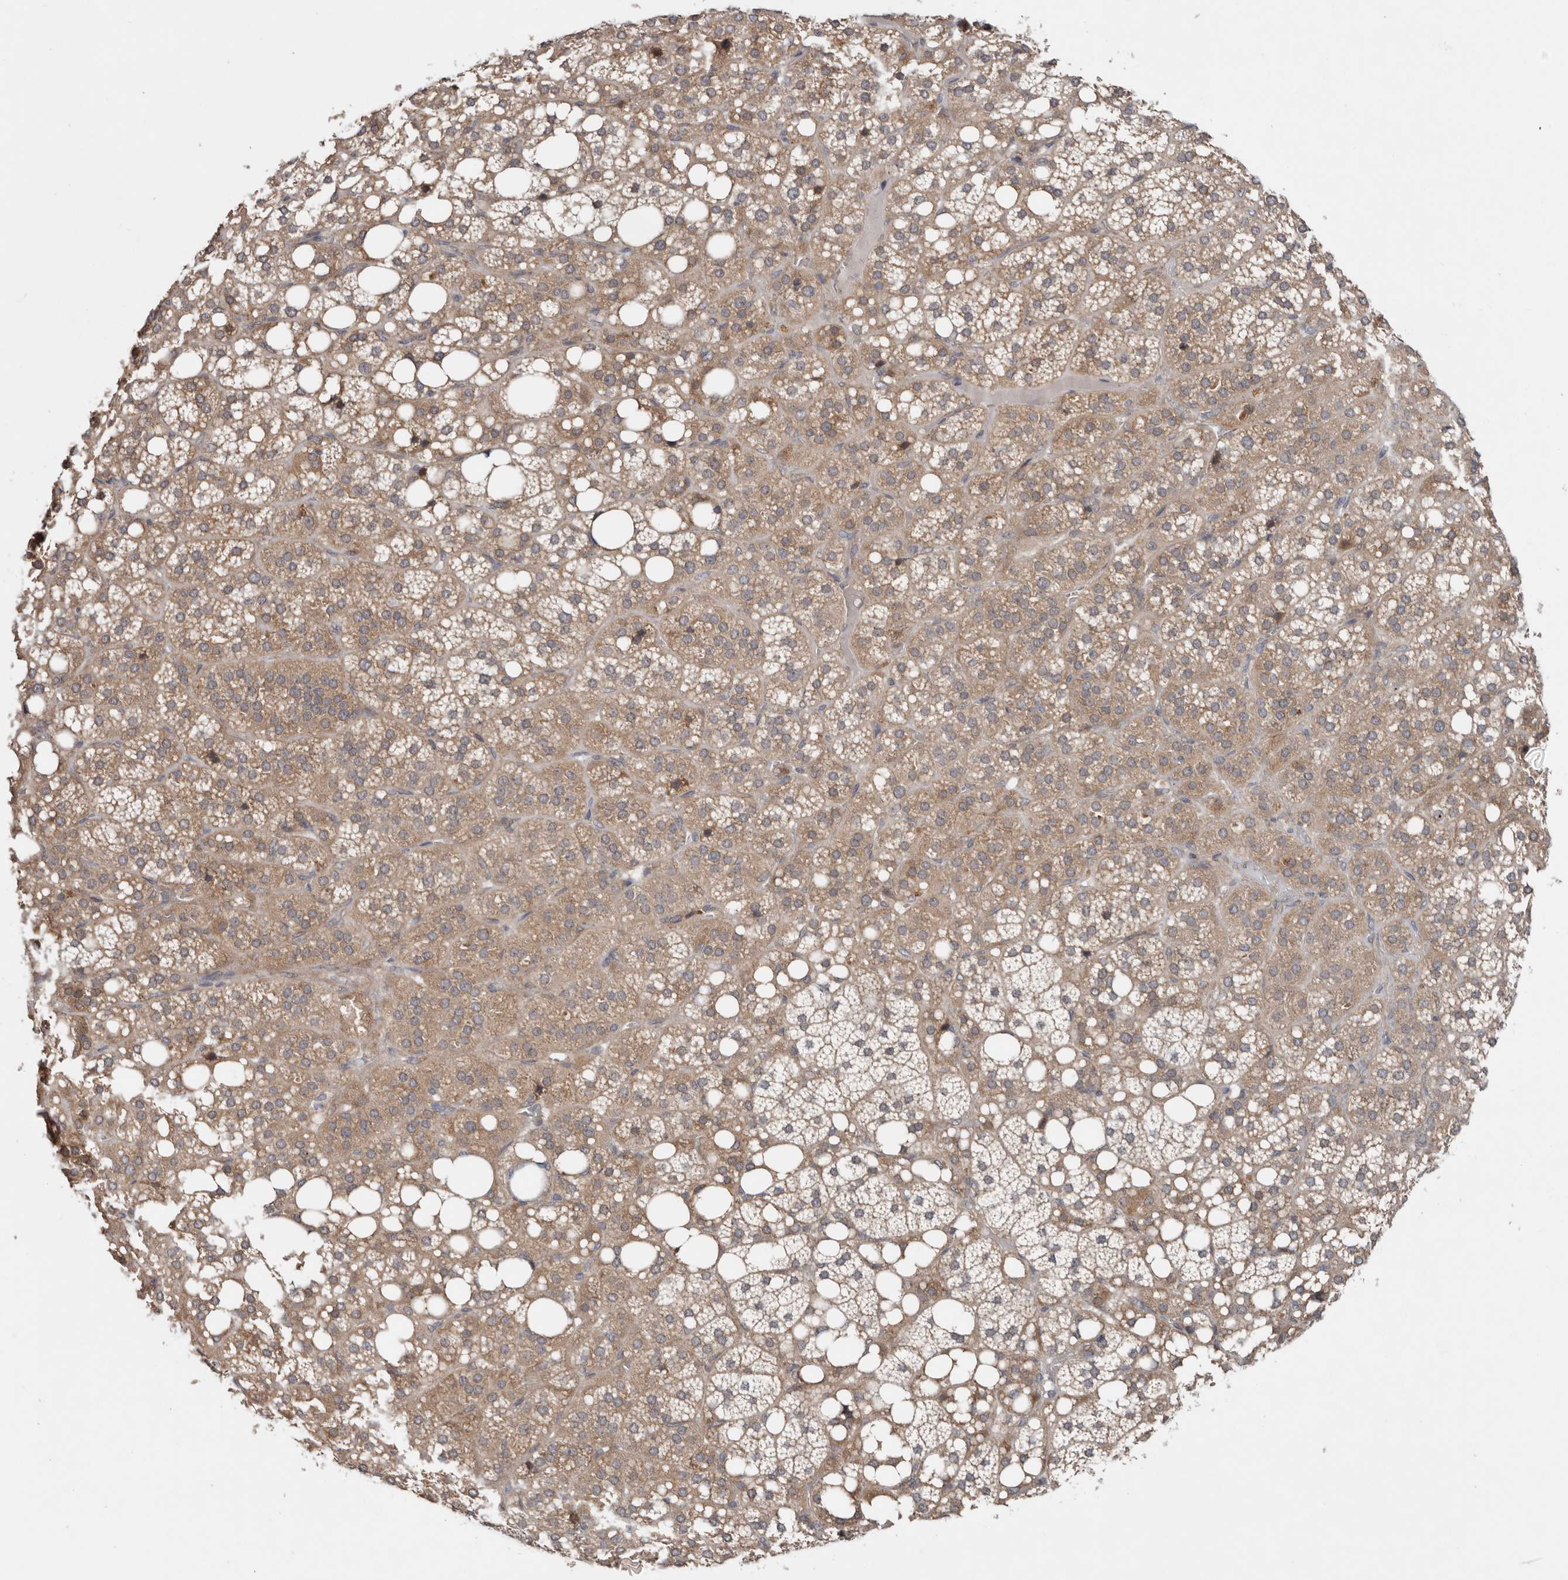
{"staining": {"intensity": "moderate", "quantity": "25%-75%", "location": "cytoplasmic/membranous"}, "tissue": "adrenal gland", "cell_type": "Glandular cells", "image_type": "normal", "snomed": [{"axis": "morphology", "description": "Normal tissue, NOS"}, {"axis": "topography", "description": "Adrenal gland"}], "caption": "Brown immunohistochemical staining in unremarkable human adrenal gland displays moderate cytoplasmic/membranous expression in approximately 25%-75% of glandular cells. Nuclei are stained in blue.", "gene": "CHML", "patient": {"sex": "female", "age": 59}}